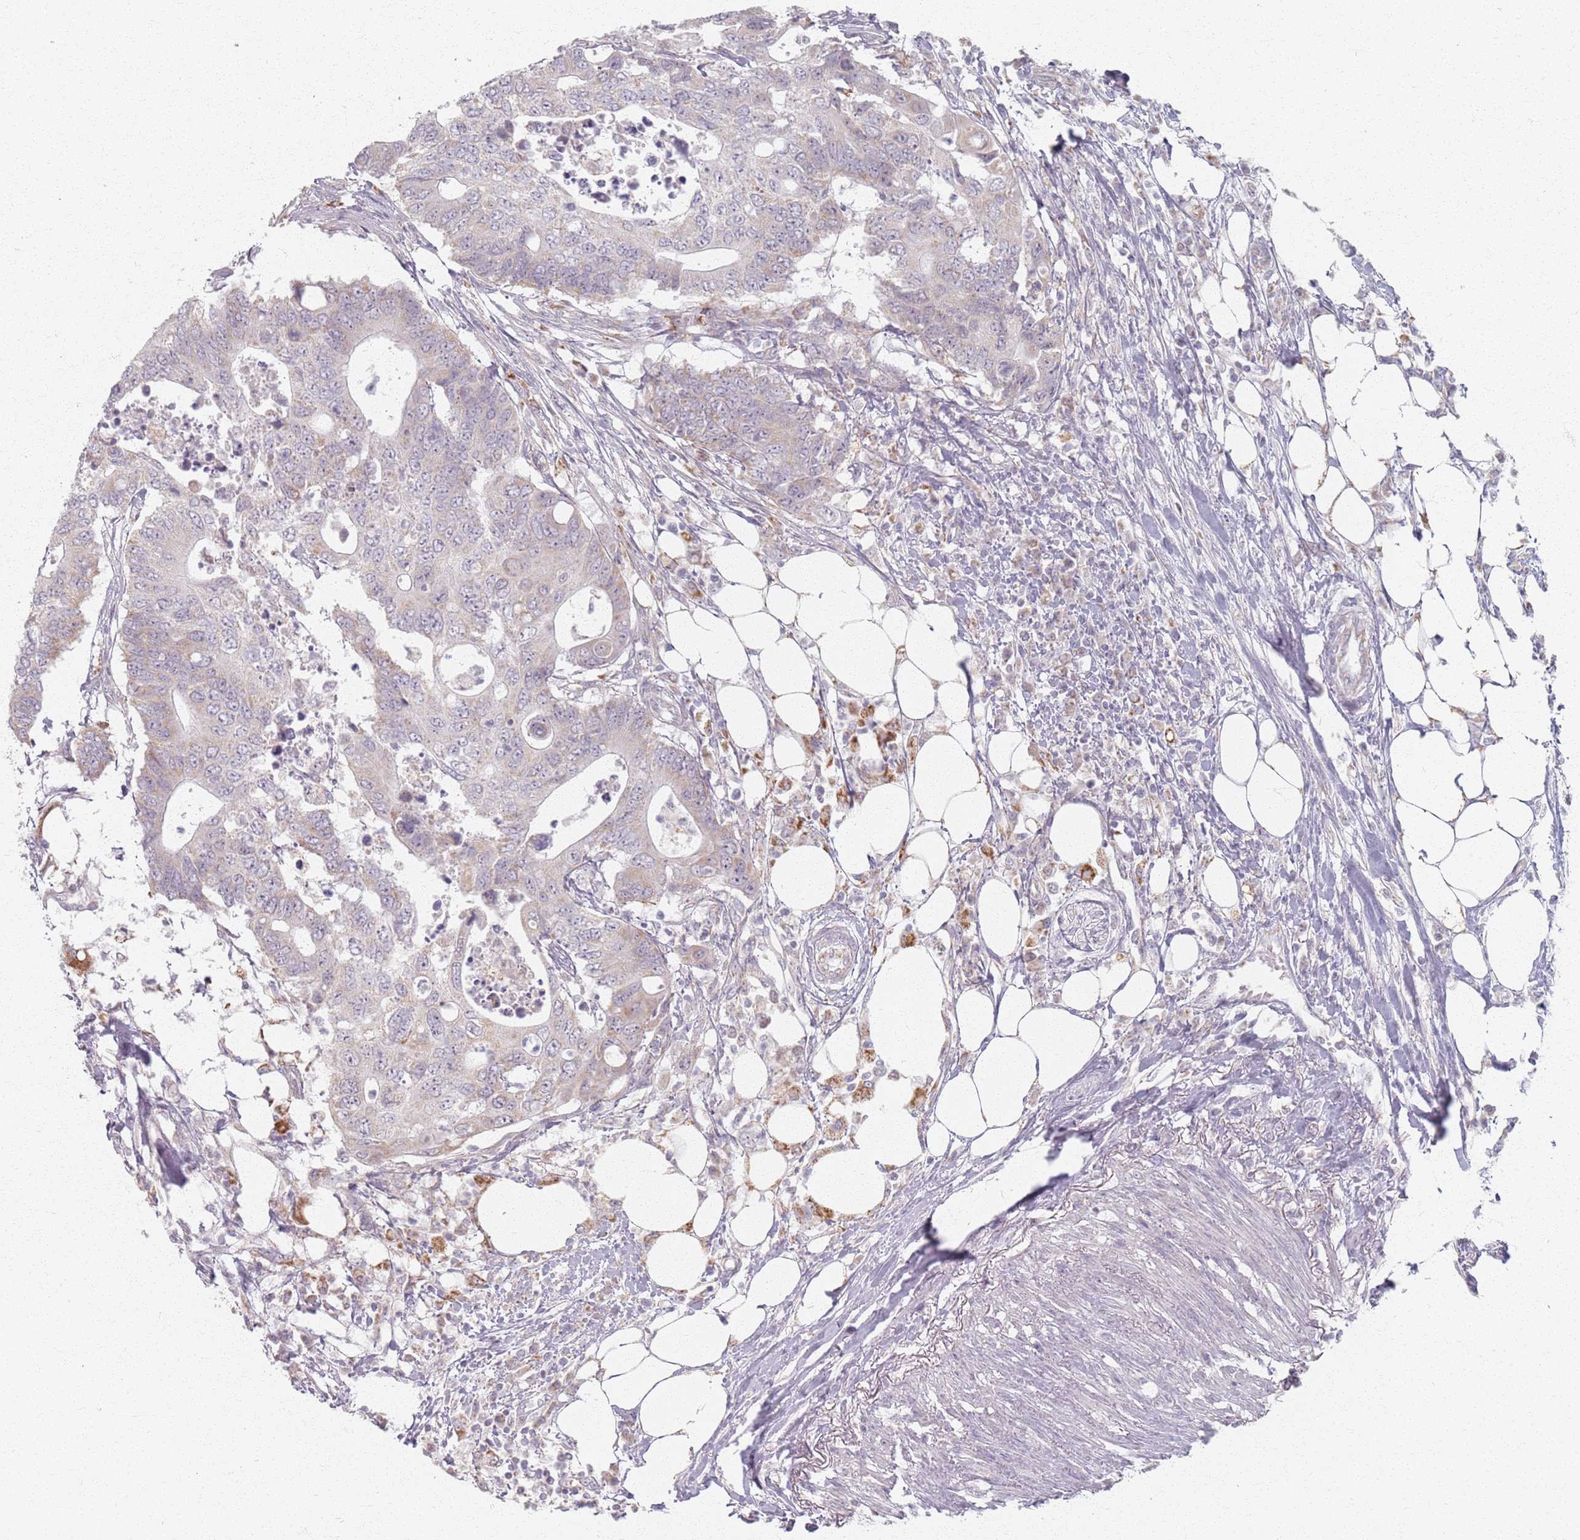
{"staining": {"intensity": "weak", "quantity": "<25%", "location": "cytoplasmic/membranous"}, "tissue": "colorectal cancer", "cell_type": "Tumor cells", "image_type": "cancer", "snomed": [{"axis": "morphology", "description": "Adenocarcinoma, NOS"}, {"axis": "topography", "description": "Colon"}], "caption": "There is no significant positivity in tumor cells of adenocarcinoma (colorectal).", "gene": "PKD2L2", "patient": {"sex": "male", "age": 71}}